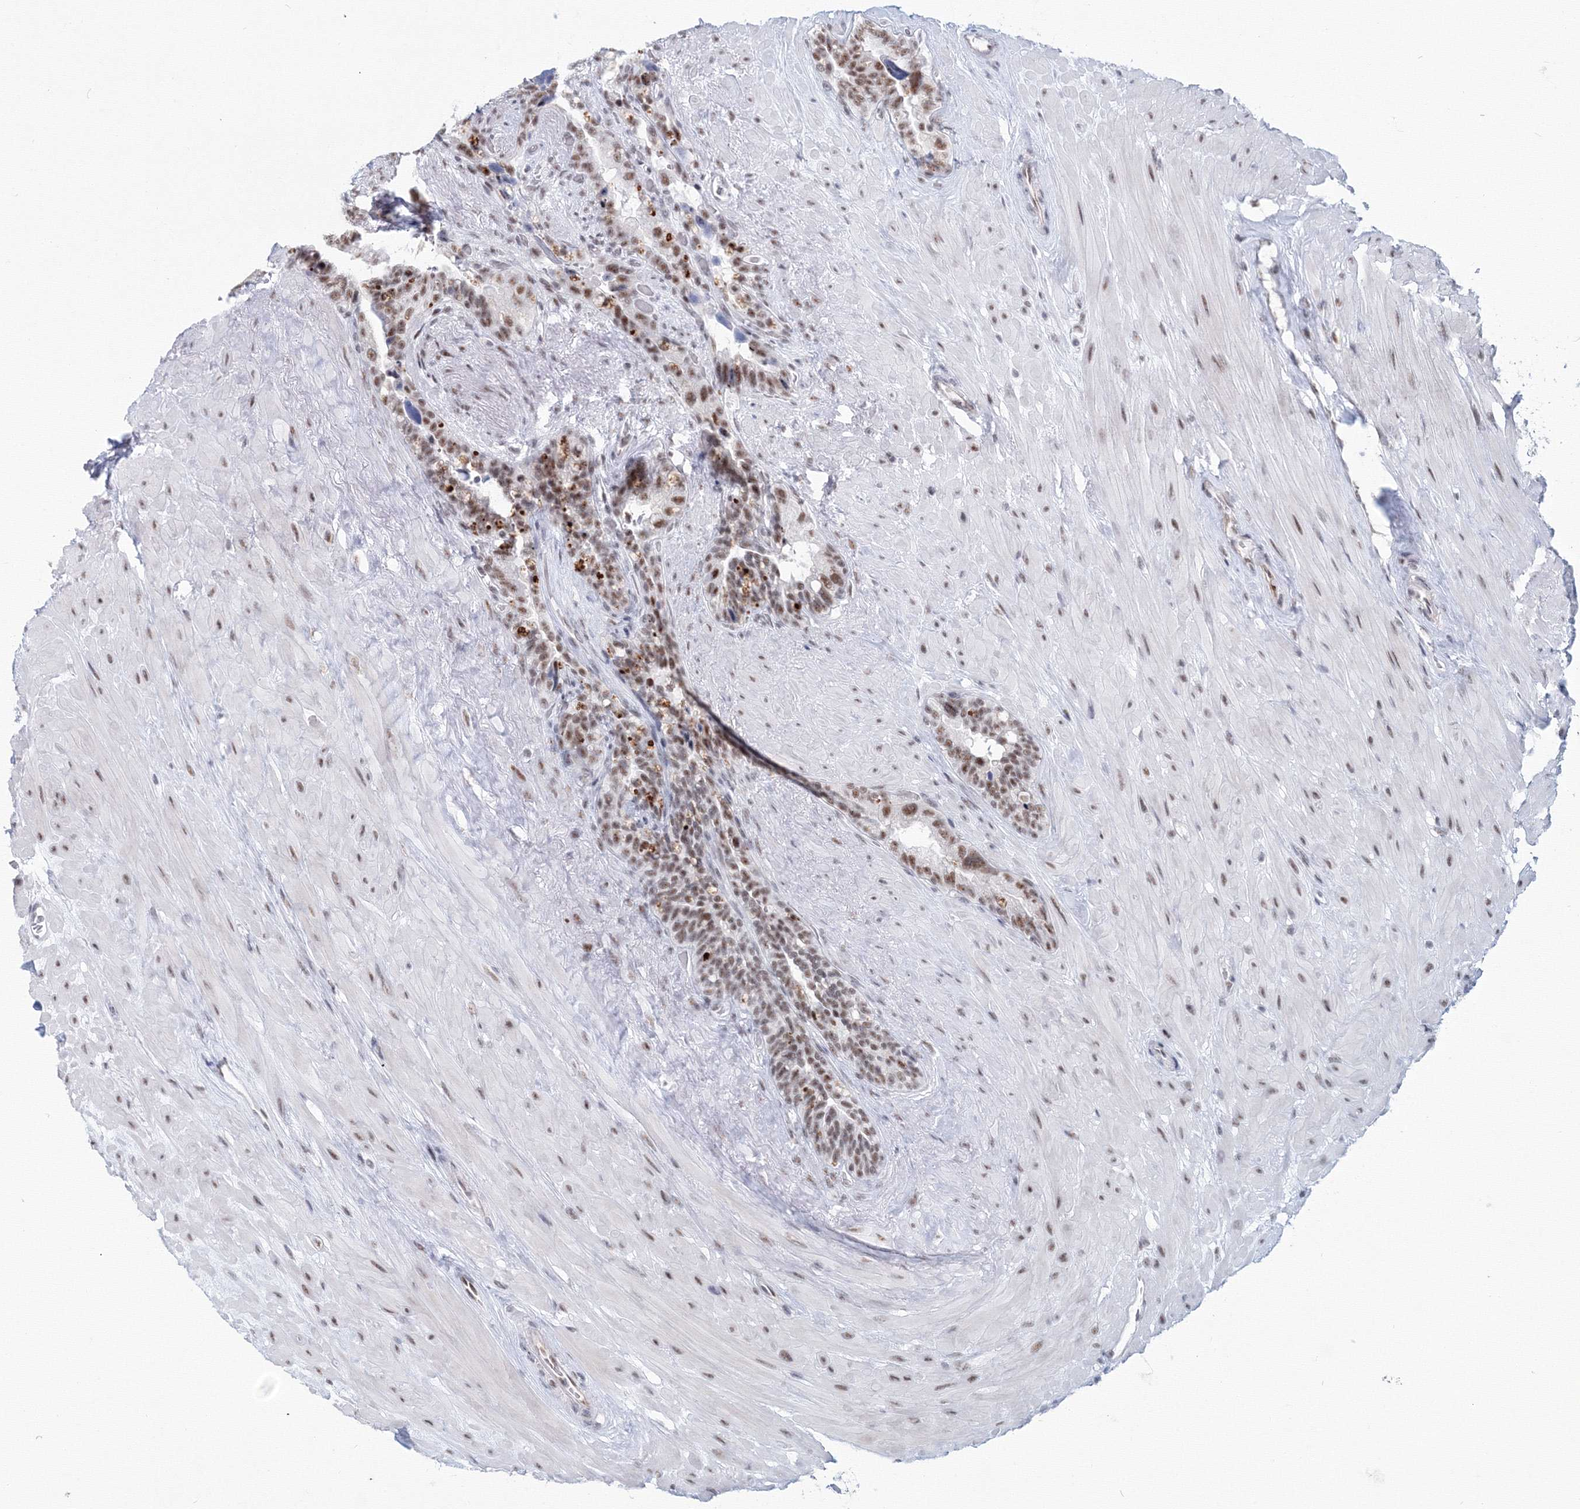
{"staining": {"intensity": "moderate", "quantity": ">75%", "location": "nuclear"}, "tissue": "seminal vesicle", "cell_type": "Glandular cells", "image_type": "normal", "snomed": [{"axis": "morphology", "description": "Normal tissue, NOS"}, {"axis": "topography", "description": "Seminal veicle"}], "caption": "Moderate nuclear protein expression is appreciated in approximately >75% of glandular cells in seminal vesicle.", "gene": "SF3B6", "patient": {"sex": "male", "age": 80}}